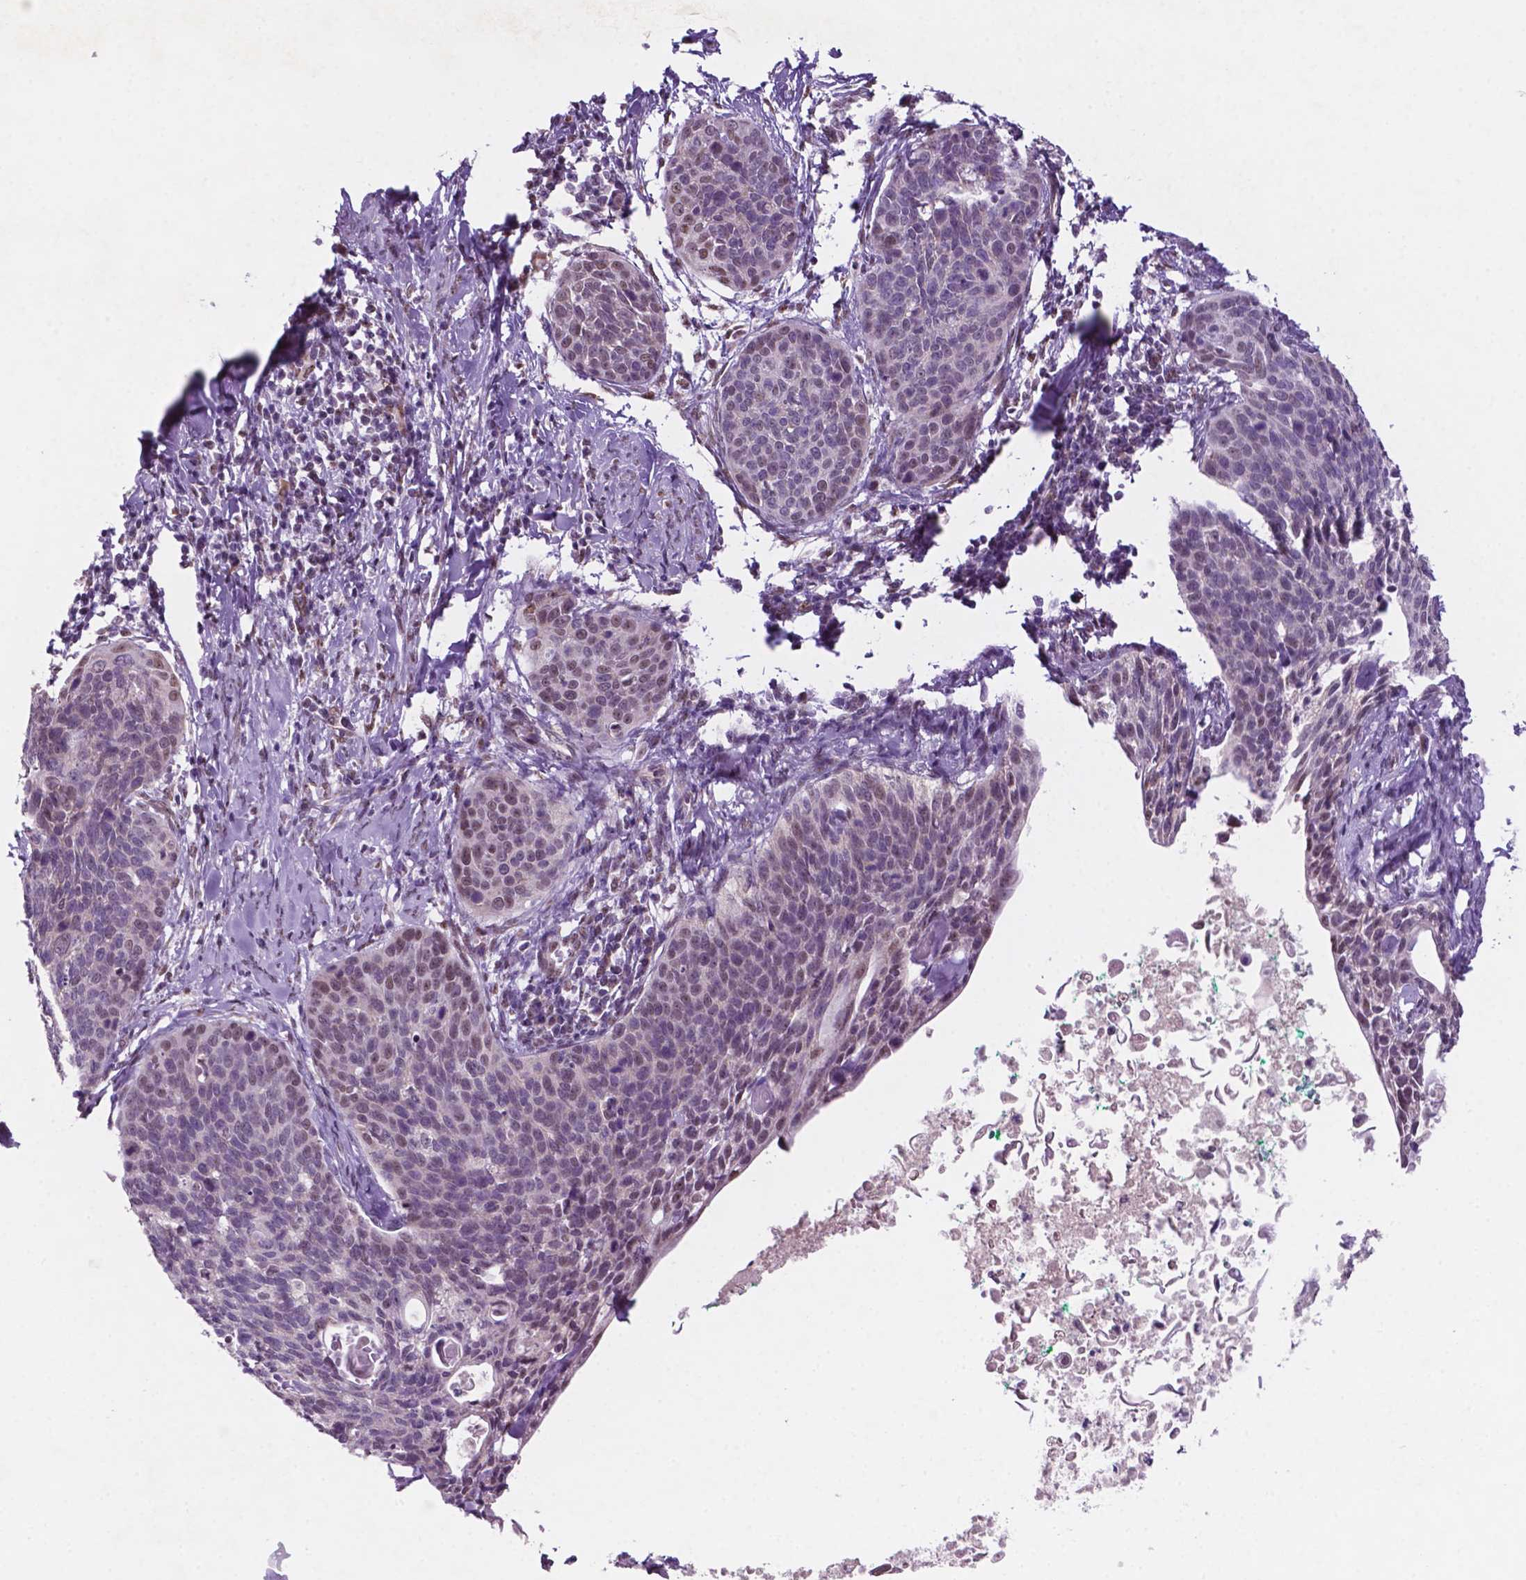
{"staining": {"intensity": "moderate", "quantity": "<25%", "location": "nuclear"}, "tissue": "cervical cancer", "cell_type": "Tumor cells", "image_type": "cancer", "snomed": [{"axis": "morphology", "description": "Squamous cell carcinoma, NOS"}, {"axis": "topography", "description": "Cervix"}], "caption": "Approximately <25% of tumor cells in human cervical cancer show moderate nuclear protein staining as visualized by brown immunohistochemical staining.", "gene": "C18orf21", "patient": {"sex": "female", "age": 69}}